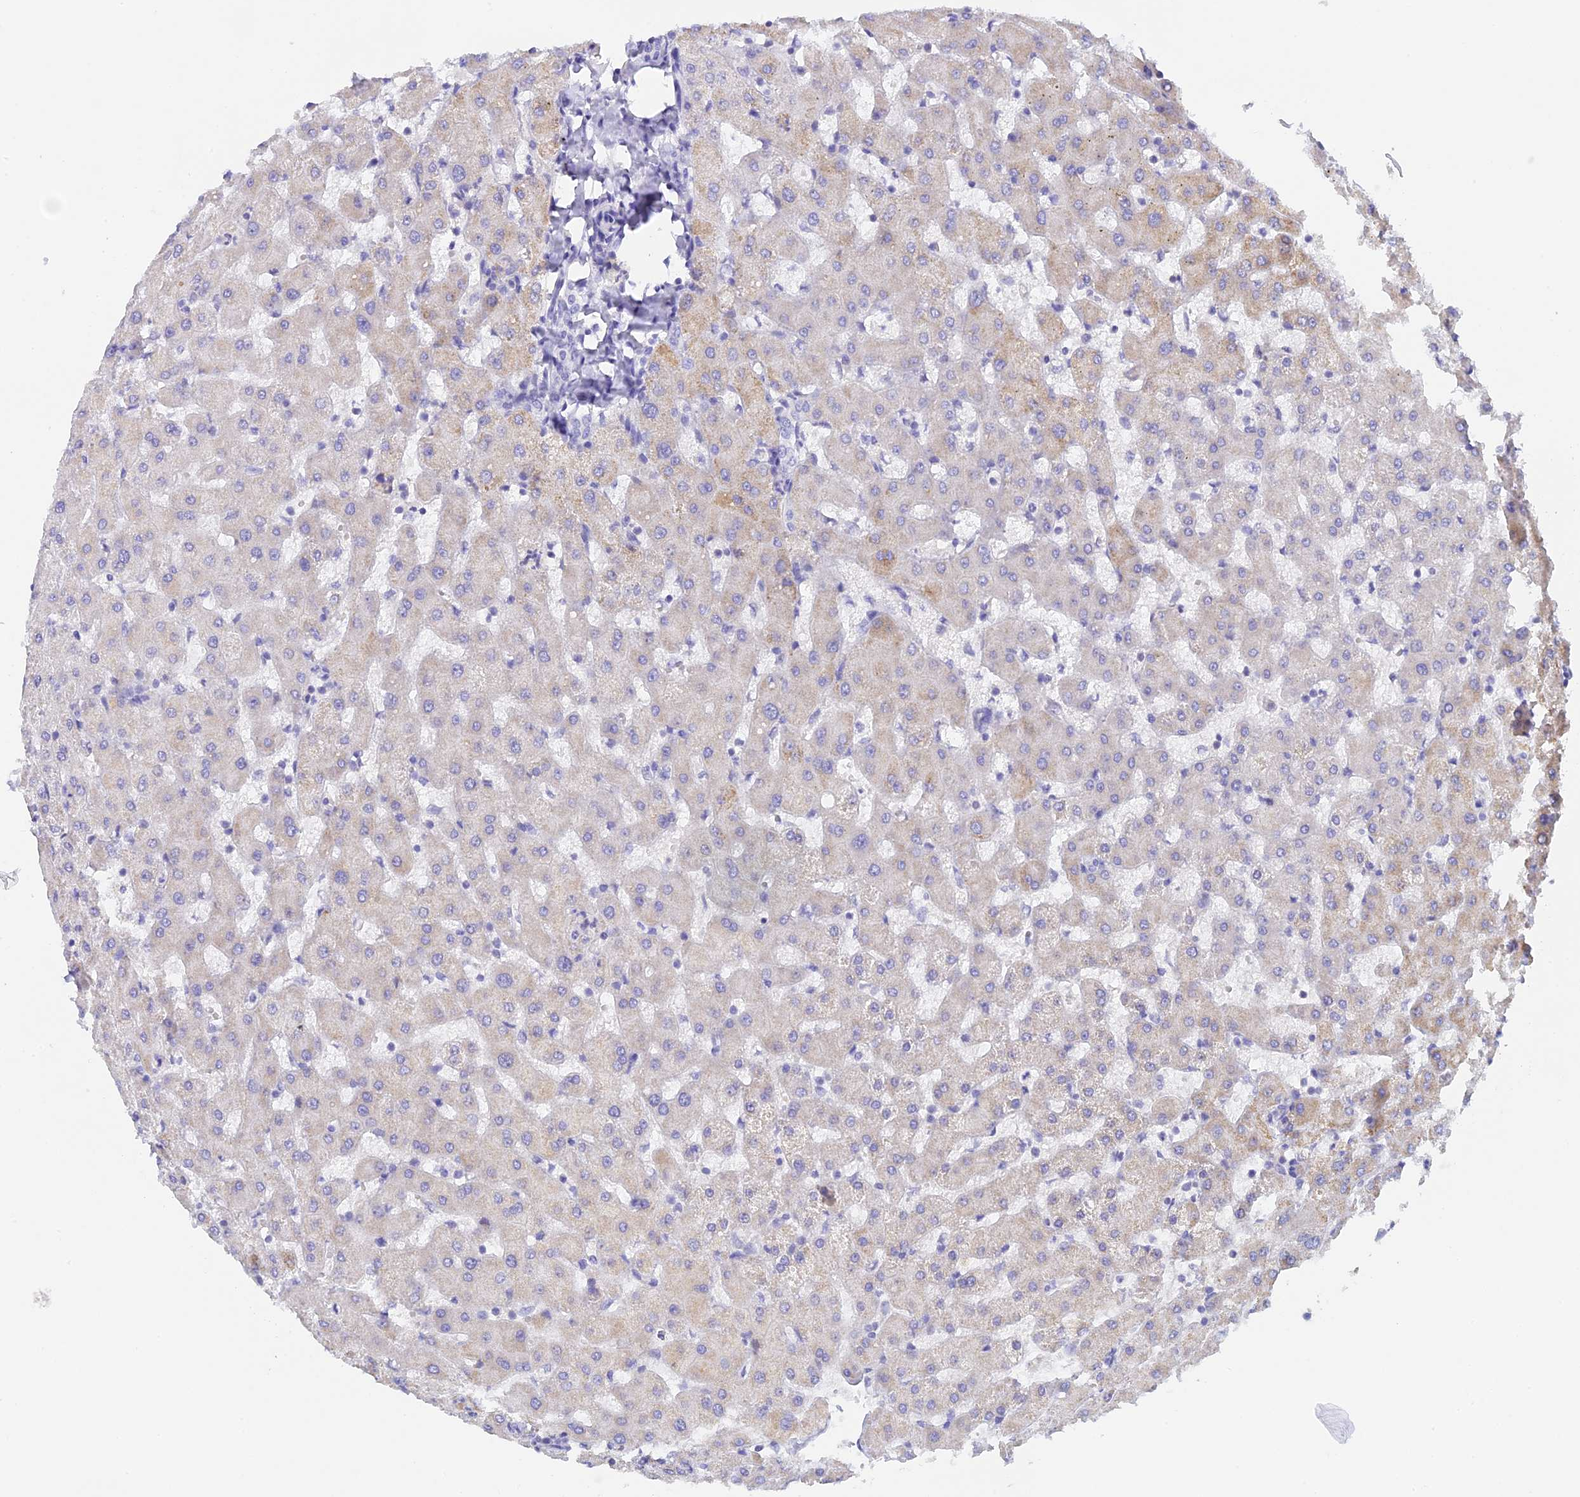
{"staining": {"intensity": "negative", "quantity": "none", "location": "none"}, "tissue": "liver", "cell_type": "Cholangiocytes", "image_type": "normal", "snomed": [{"axis": "morphology", "description": "Normal tissue, NOS"}, {"axis": "topography", "description": "Liver"}], "caption": "This is a micrograph of immunohistochemistry (IHC) staining of unremarkable liver, which shows no expression in cholangiocytes.", "gene": "C12orf29", "patient": {"sex": "female", "age": 63}}